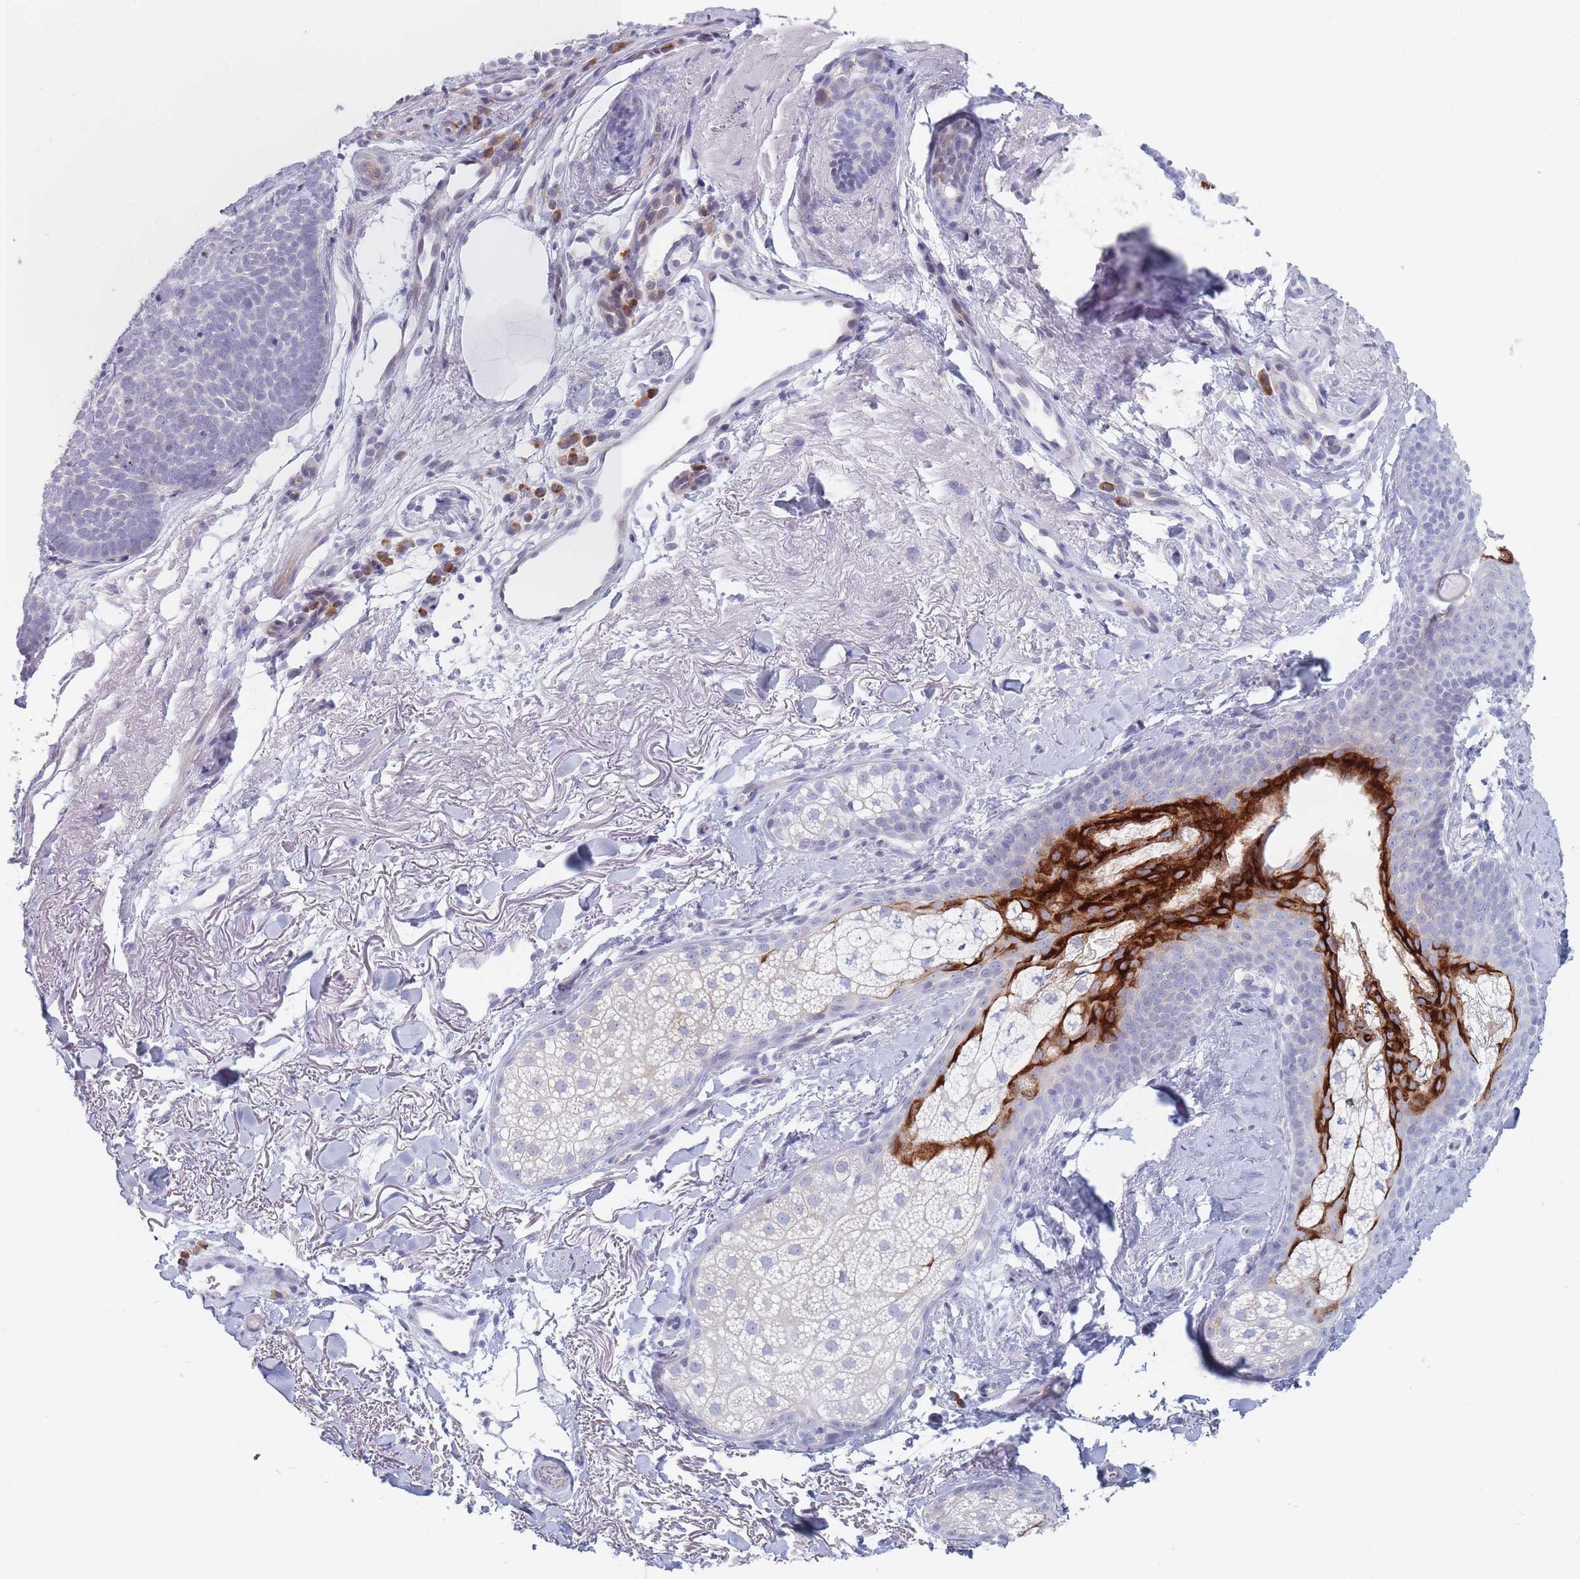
{"staining": {"intensity": "negative", "quantity": "none", "location": "none"}, "tissue": "skin cancer", "cell_type": "Tumor cells", "image_type": "cancer", "snomed": [{"axis": "morphology", "description": "Basal cell carcinoma"}, {"axis": "topography", "description": "Skin"}], "caption": "High power microscopy photomicrograph of an immunohistochemistry histopathology image of skin cancer (basal cell carcinoma), revealing no significant positivity in tumor cells. (Stains: DAB (3,3'-diaminobenzidine) immunohistochemistry with hematoxylin counter stain, Microscopy: brightfield microscopy at high magnification).", "gene": "SPATS1", "patient": {"sex": "female", "age": 77}}